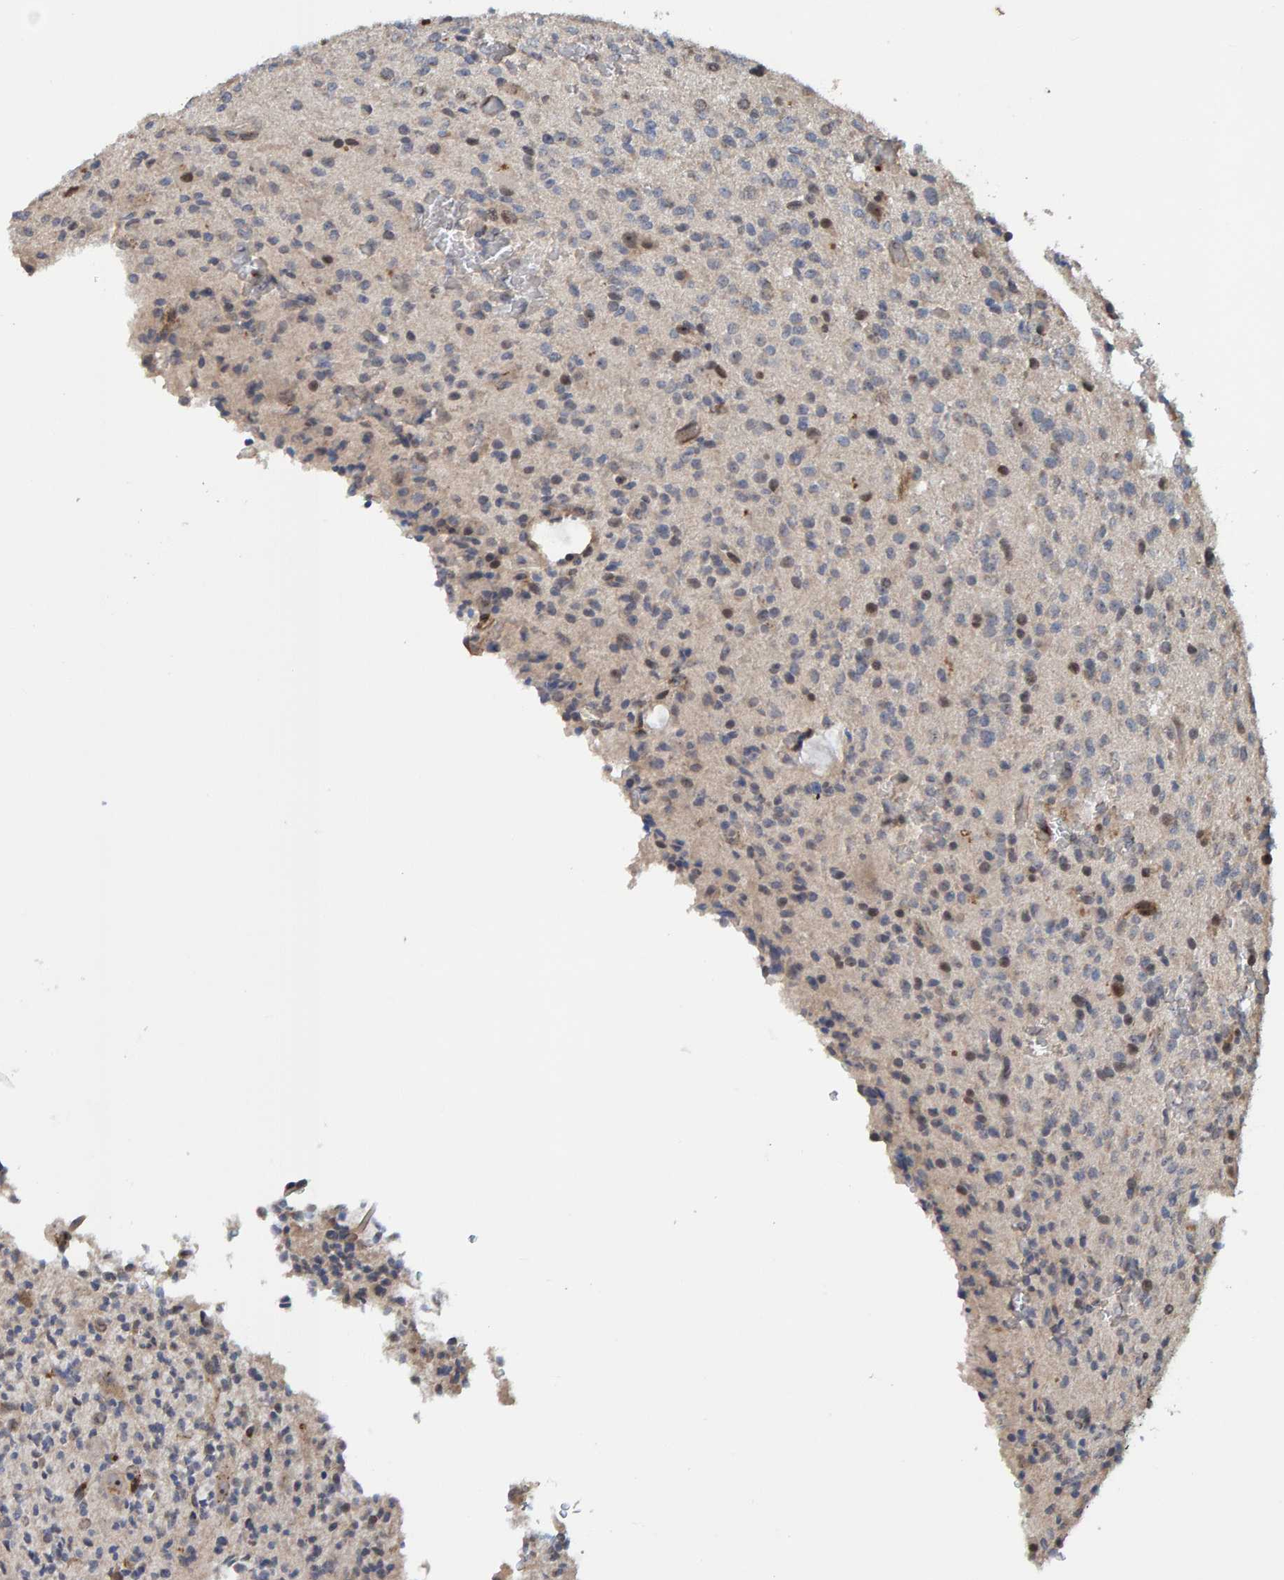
{"staining": {"intensity": "weak", "quantity": "<25%", "location": "nuclear"}, "tissue": "glioma", "cell_type": "Tumor cells", "image_type": "cancer", "snomed": [{"axis": "morphology", "description": "Glioma, malignant, High grade"}, {"axis": "topography", "description": "Brain"}], "caption": "Immunohistochemistry photomicrograph of neoplastic tissue: human high-grade glioma (malignant) stained with DAB demonstrates no significant protein positivity in tumor cells.", "gene": "CCDC25", "patient": {"sex": "male", "age": 34}}